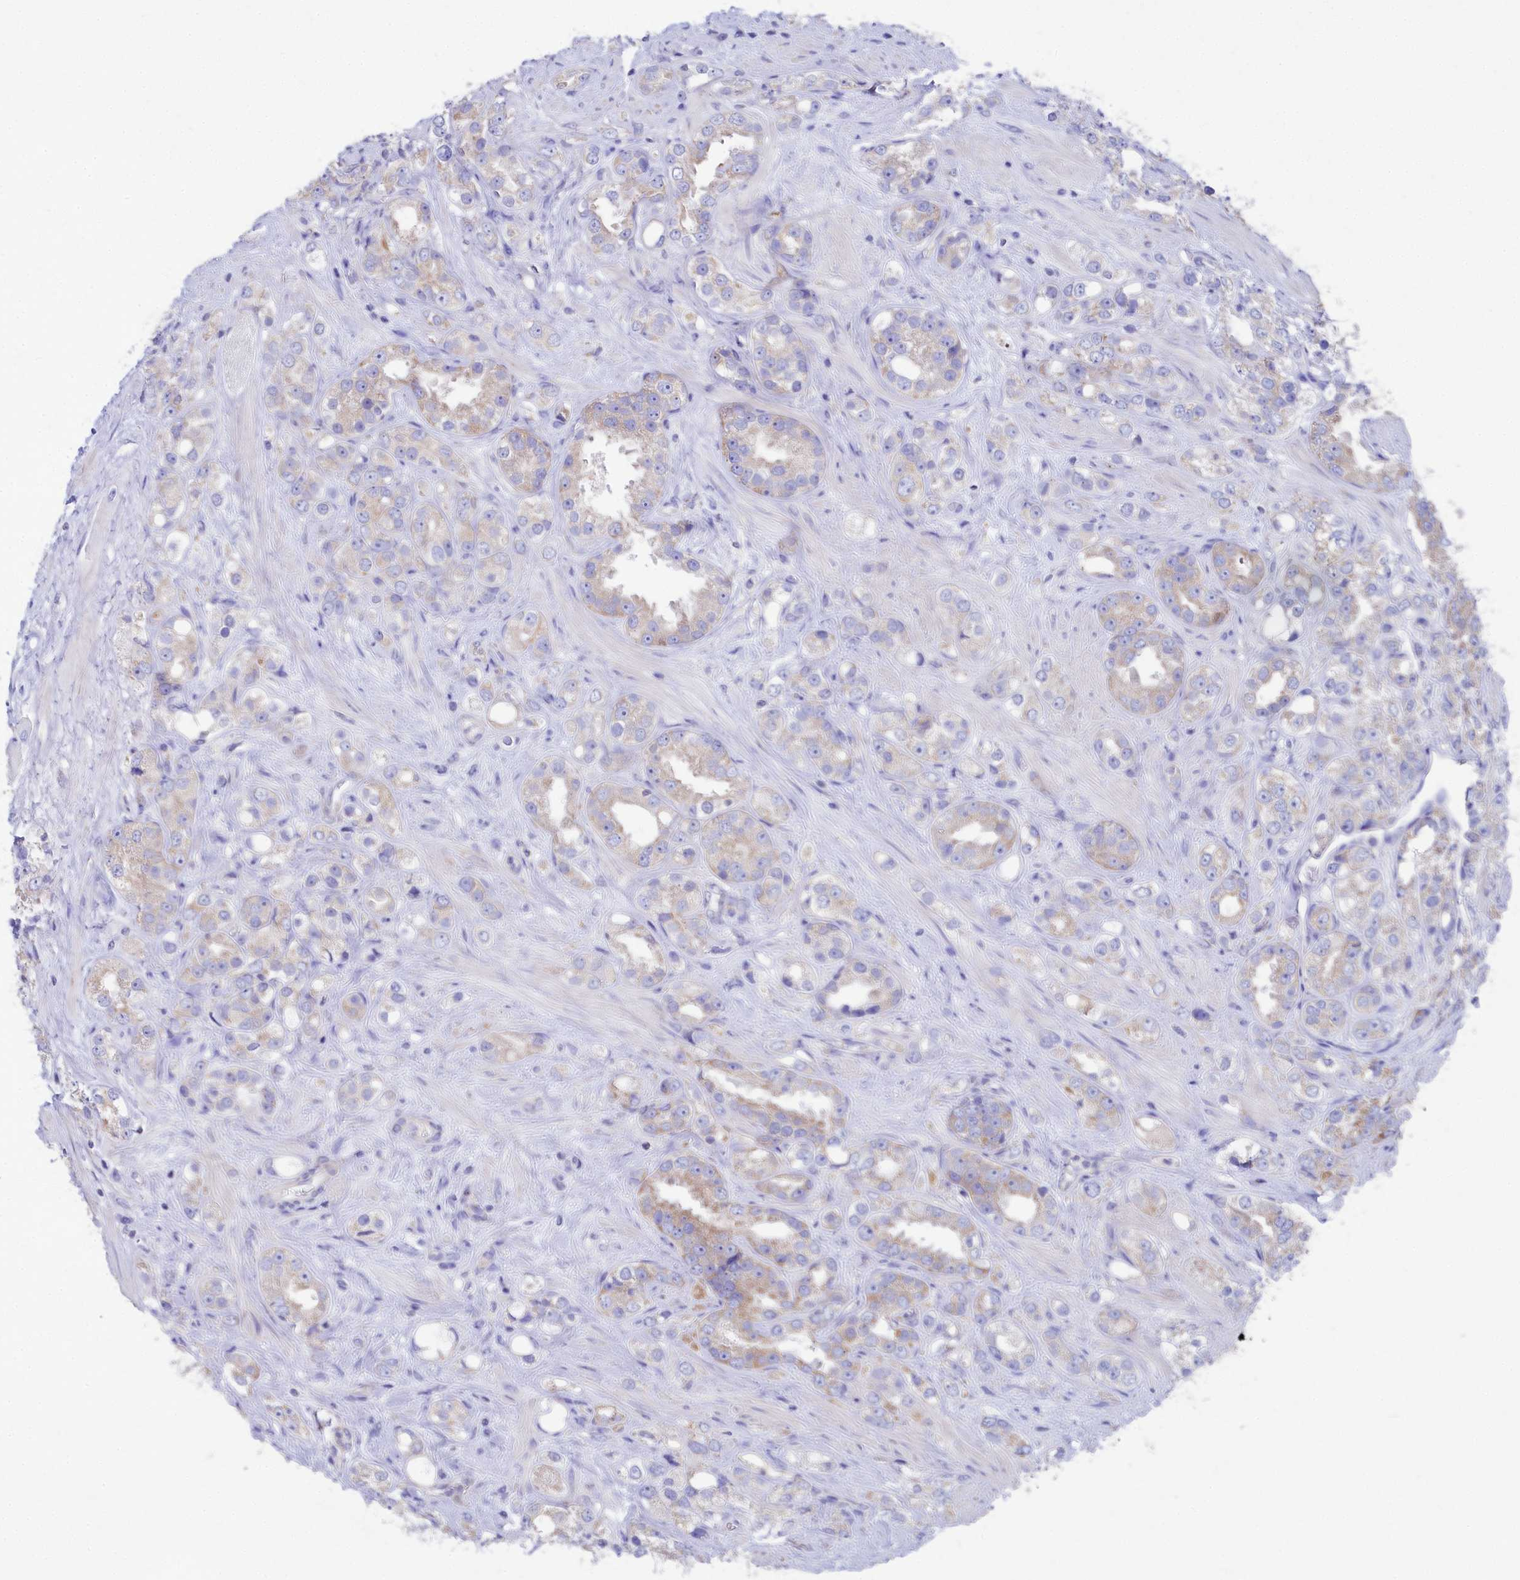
{"staining": {"intensity": "moderate", "quantity": ">75%", "location": "cytoplasmic/membranous"}, "tissue": "prostate cancer", "cell_type": "Tumor cells", "image_type": "cancer", "snomed": [{"axis": "morphology", "description": "Adenocarcinoma, NOS"}, {"axis": "topography", "description": "Prostate"}], "caption": "Immunohistochemistry (IHC) of human prostate cancer (adenocarcinoma) exhibits medium levels of moderate cytoplasmic/membranous staining in approximately >75% of tumor cells.", "gene": "VPS26B", "patient": {"sex": "male", "age": 79}}